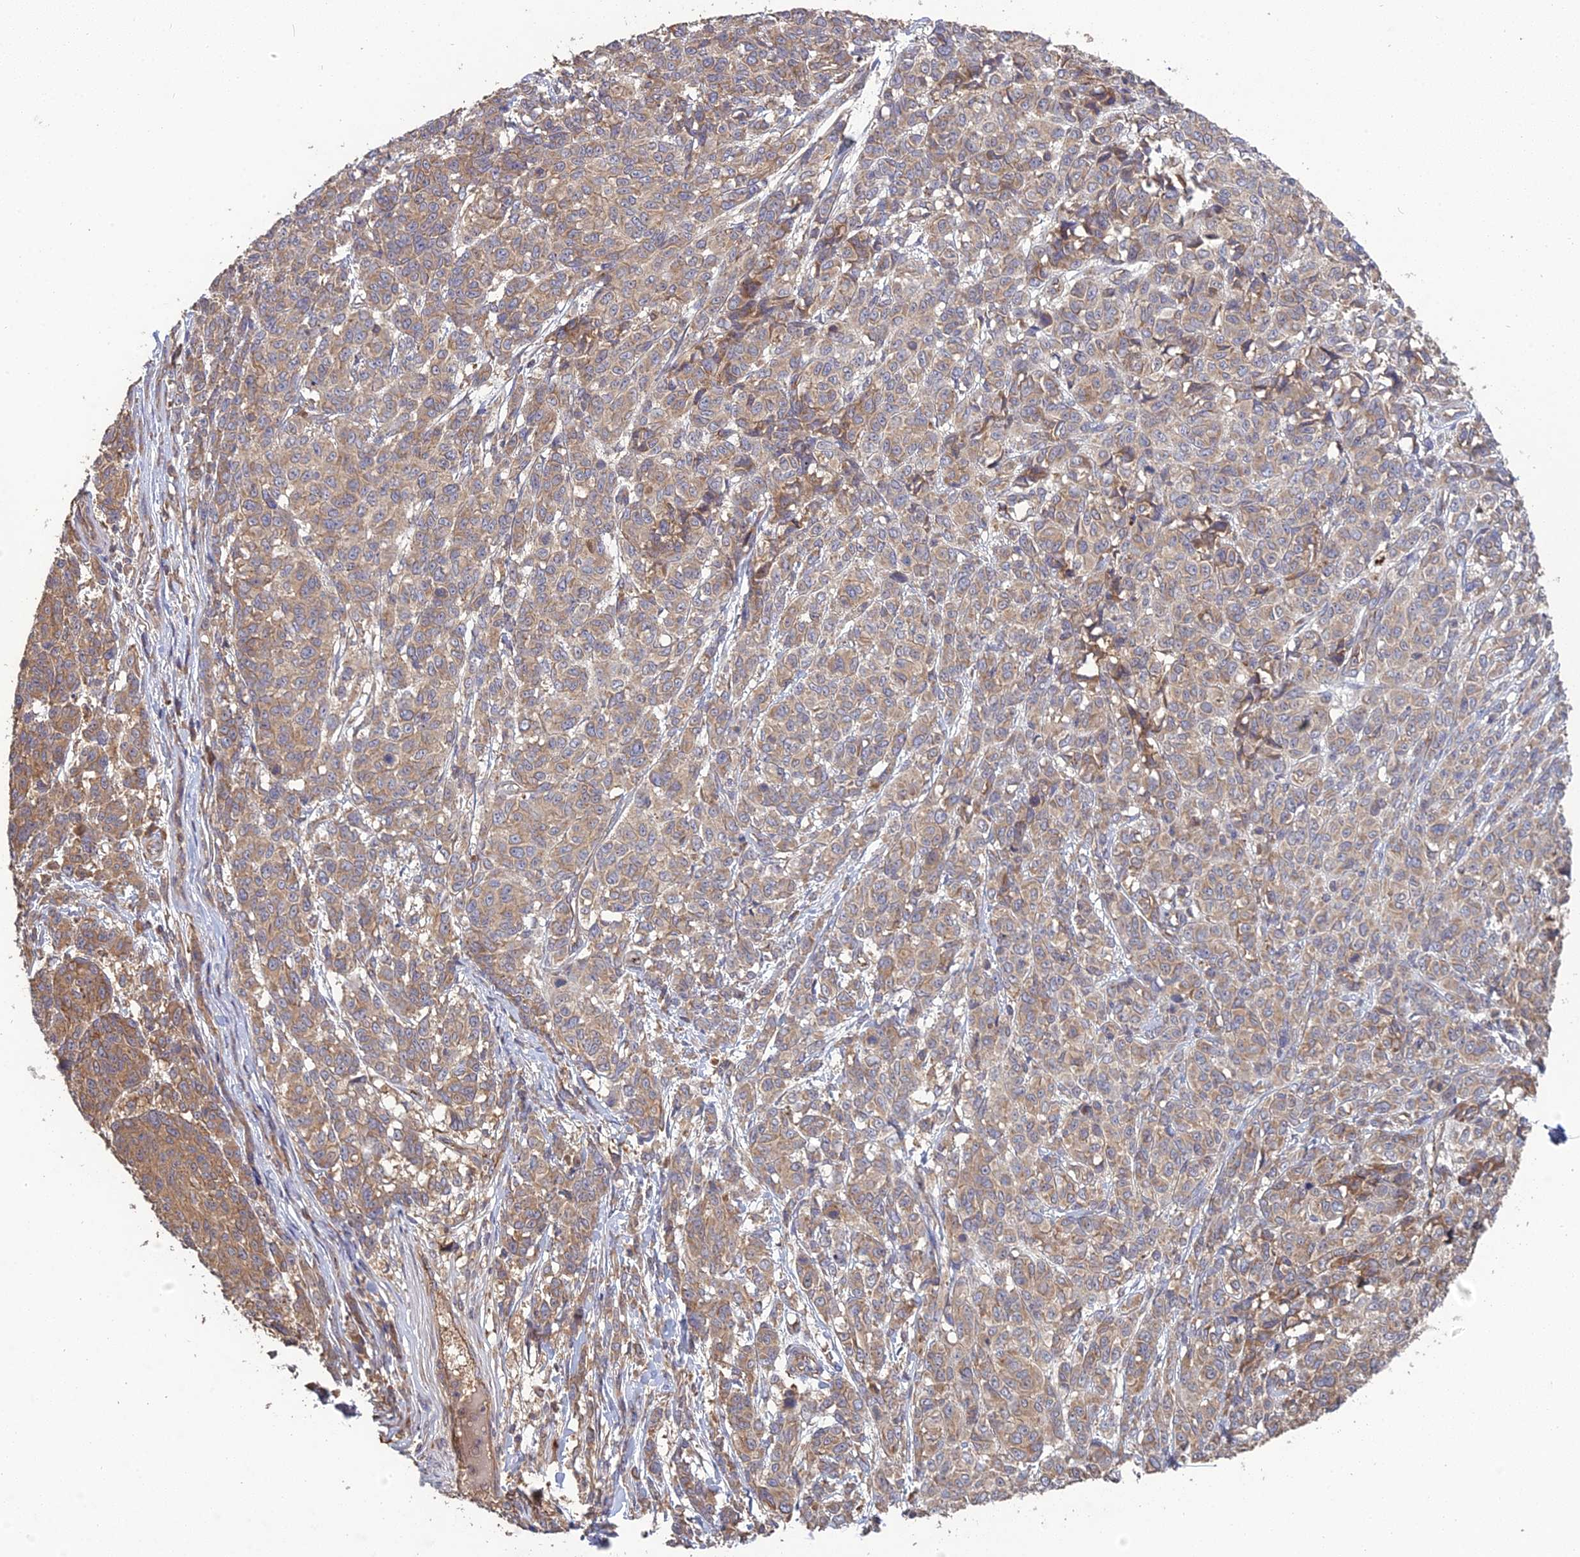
{"staining": {"intensity": "moderate", "quantity": "<25%", "location": "cytoplasmic/membranous"}, "tissue": "melanoma", "cell_type": "Tumor cells", "image_type": "cancer", "snomed": [{"axis": "morphology", "description": "Malignant melanoma, NOS"}, {"axis": "topography", "description": "Skin"}], "caption": "Approximately <25% of tumor cells in human melanoma show moderate cytoplasmic/membranous protein expression as visualized by brown immunohistochemical staining.", "gene": "ARHGAP40", "patient": {"sex": "male", "age": 49}}